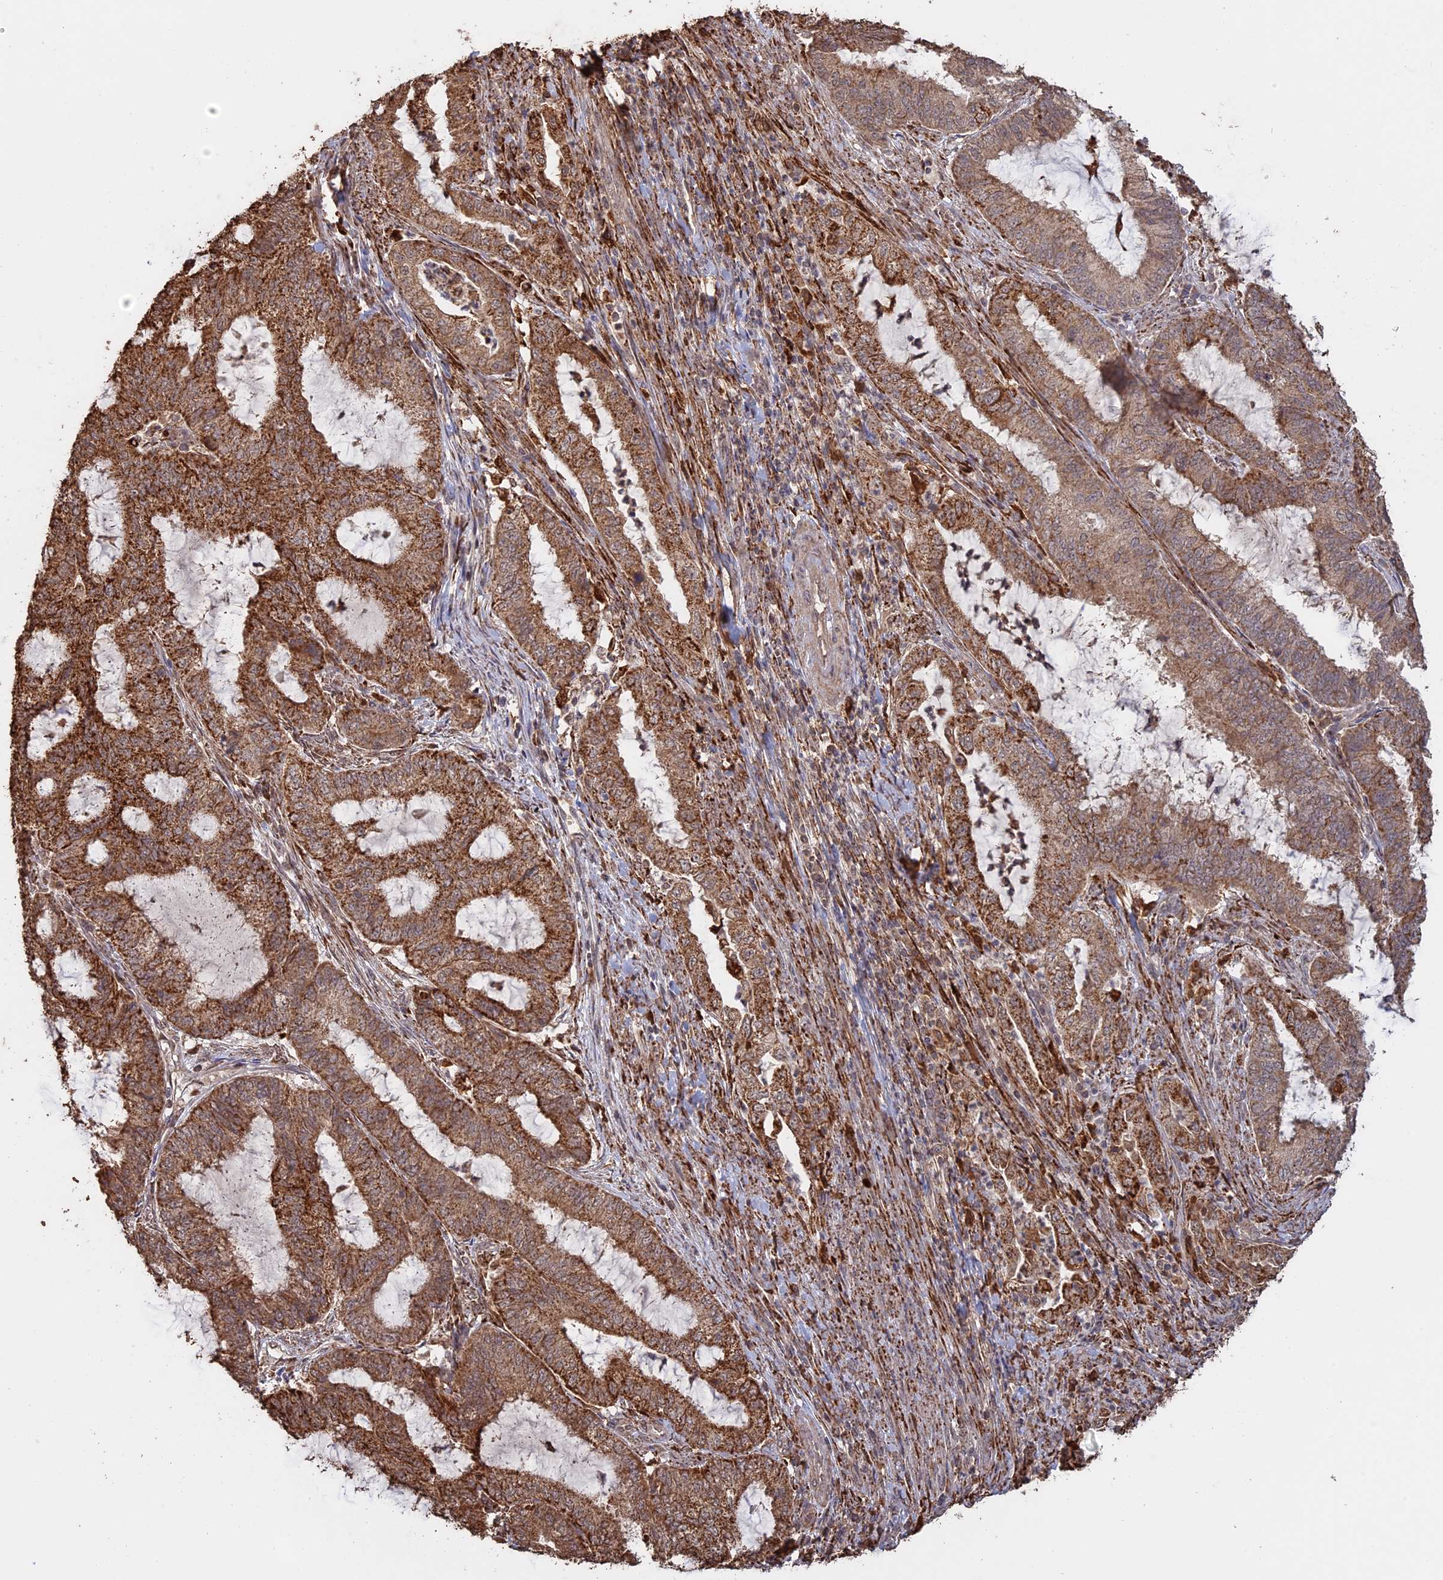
{"staining": {"intensity": "strong", "quantity": ">75%", "location": "cytoplasmic/membranous"}, "tissue": "endometrial cancer", "cell_type": "Tumor cells", "image_type": "cancer", "snomed": [{"axis": "morphology", "description": "Adenocarcinoma, NOS"}, {"axis": "topography", "description": "Endometrium"}], "caption": "Immunohistochemistry (IHC) staining of endometrial cancer (adenocarcinoma), which demonstrates high levels of strong cytoplasmic/membranous positivity in approximately >75% of tumor cells indicating strong cytoplasmic/membranous protein positivity. The staining was performed using DAB (3,3'-diaminobenzidine) (brown) for protein detection and nuclei were counterstained in hematoxylin (blue).", "gene": "FAM210B", "patient": {"sex": "female", "age": 51}}